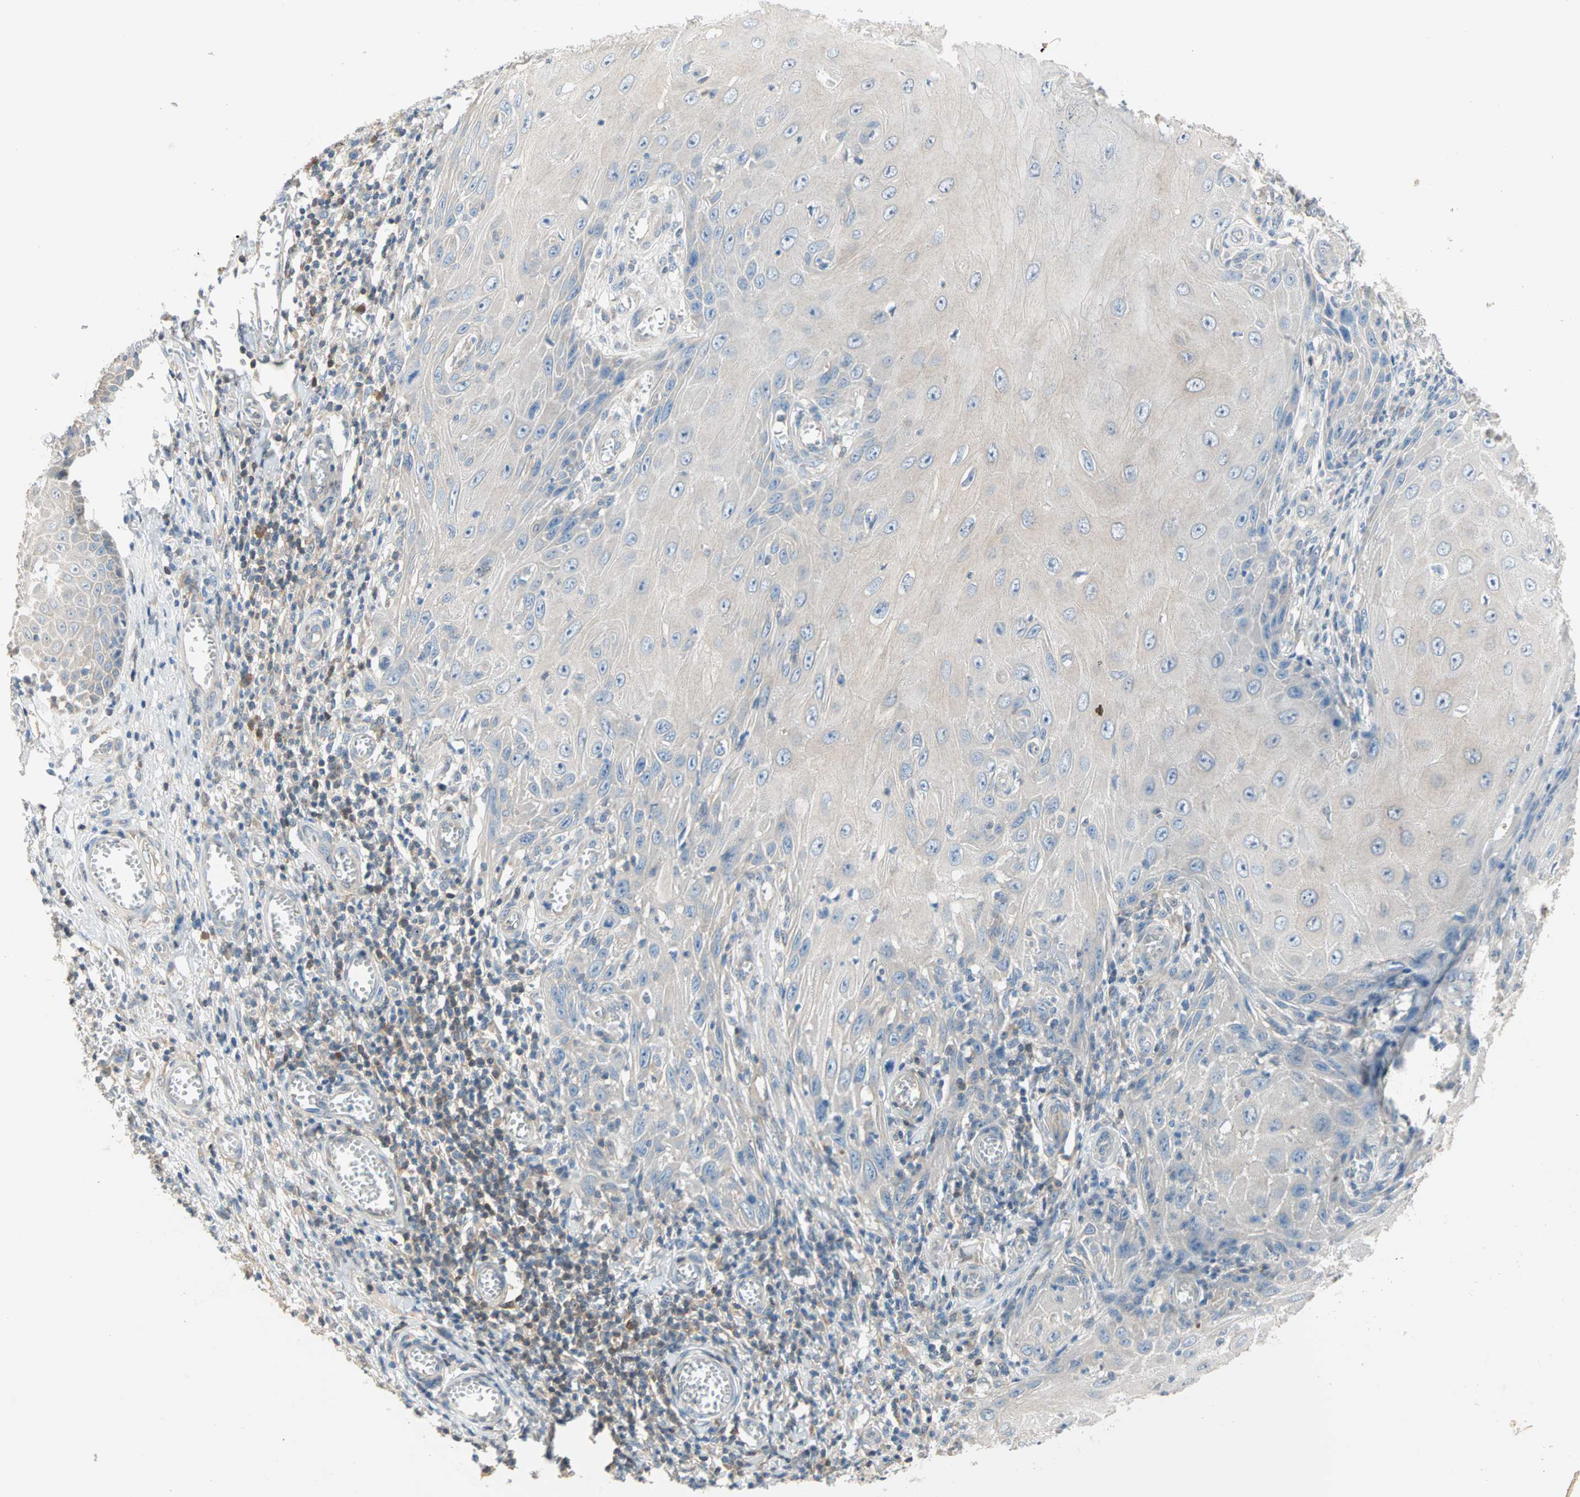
{"staining": {"intensity": "weak", "quantity": "25%-75%", "location": "cytoplasmic/membranous"}, "tissue": "skin cancer", "cell_type": "Tumor cells", "image_type": "cancer", "snomed": [{"axis": "morphology", "description": "Squamous cell carcinoma, NOS"}, {"axis": "topography", "description": "Skin"}], "caption": "Immunohistochemistry histopathology image of skin cancer stained for a protein (brown), which demonstrates low levels of weak cytoplasmic/membranous staining in approximately 25%-75% of tumor cells.", "gene": "MPI", "patient": {"sex": "female", "age": 73}}